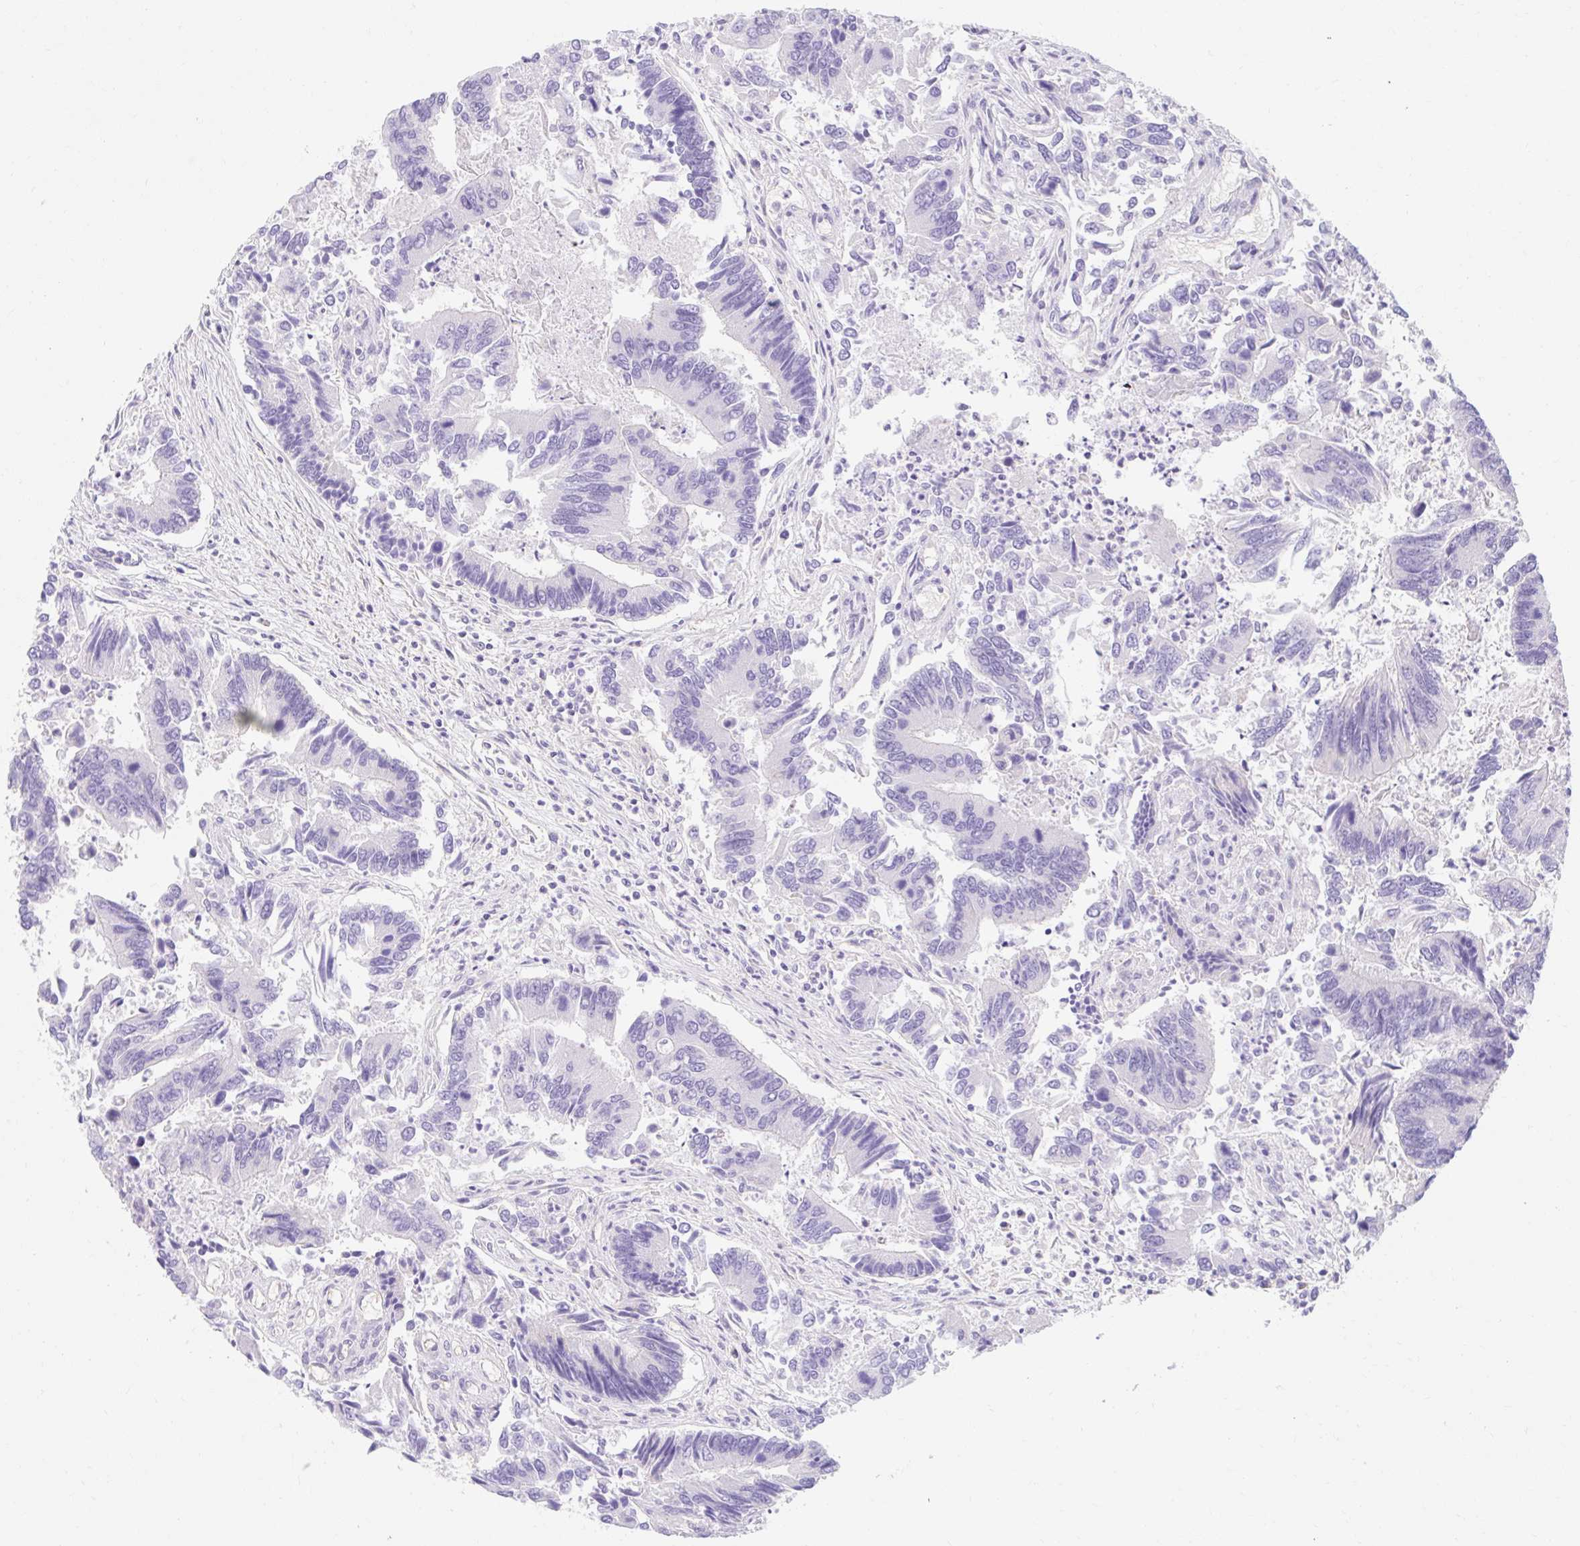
{"staining": {"intensity": "negative", "quantity": "none", "location": "none"}, "tissue": "colorectal cancer", "cell_type": "Tumor cells", "image_type": "cancer", "snomed": [{"axis": "morphology", "description": "Adenocarcinoma, NOS"}, {"axis": "topography", "description": "Colon"}], "caption": "Immunohistochemistry photomicrograph of colorectal adenocarcinoma stained for a protein (brown), which exhibits no expression in tumor cells.", "gene": "SLC28A1", "patient": {"sex": "female", "age": 67}}